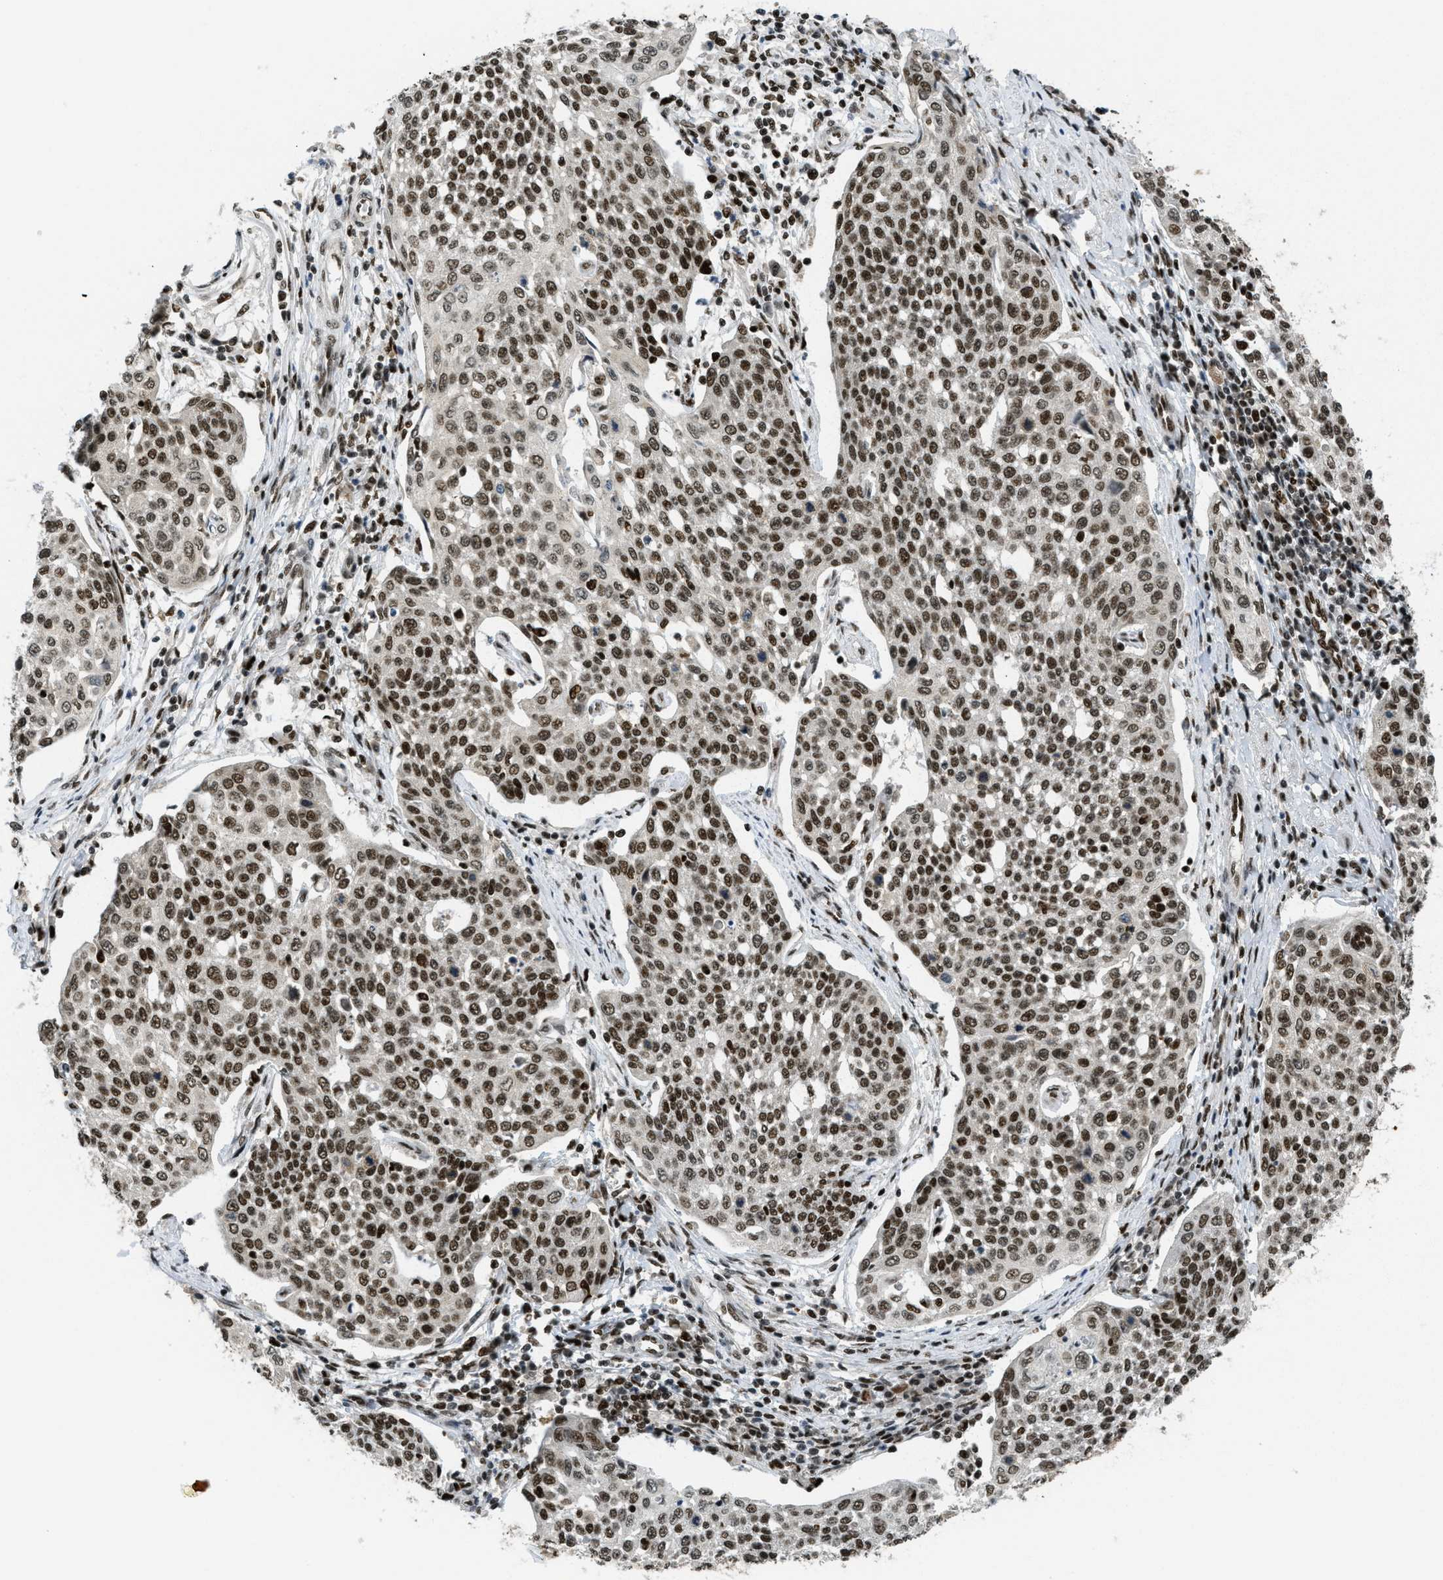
{"staining": {"intensity": "strong", "quantity": ">75%", "location": "nuclear"}, "tissue": "cervical cancer", "cell_type": "Tumor cells", "image_type": "cancer", "snomed": [{"axis": "morphology", "description": "Squamous cell carcinoma, NOS"}, {"axis": "topography", "description": "Cervix"}], "caption": "High-power microscopy captured an IHC image of cervical cancer (squamous cell carcinoma), revealing strong nuclear staining in approximately >75% of tumor cells.", "gene": "RFX5", "patient": {"sex": "female", "age": 34}}